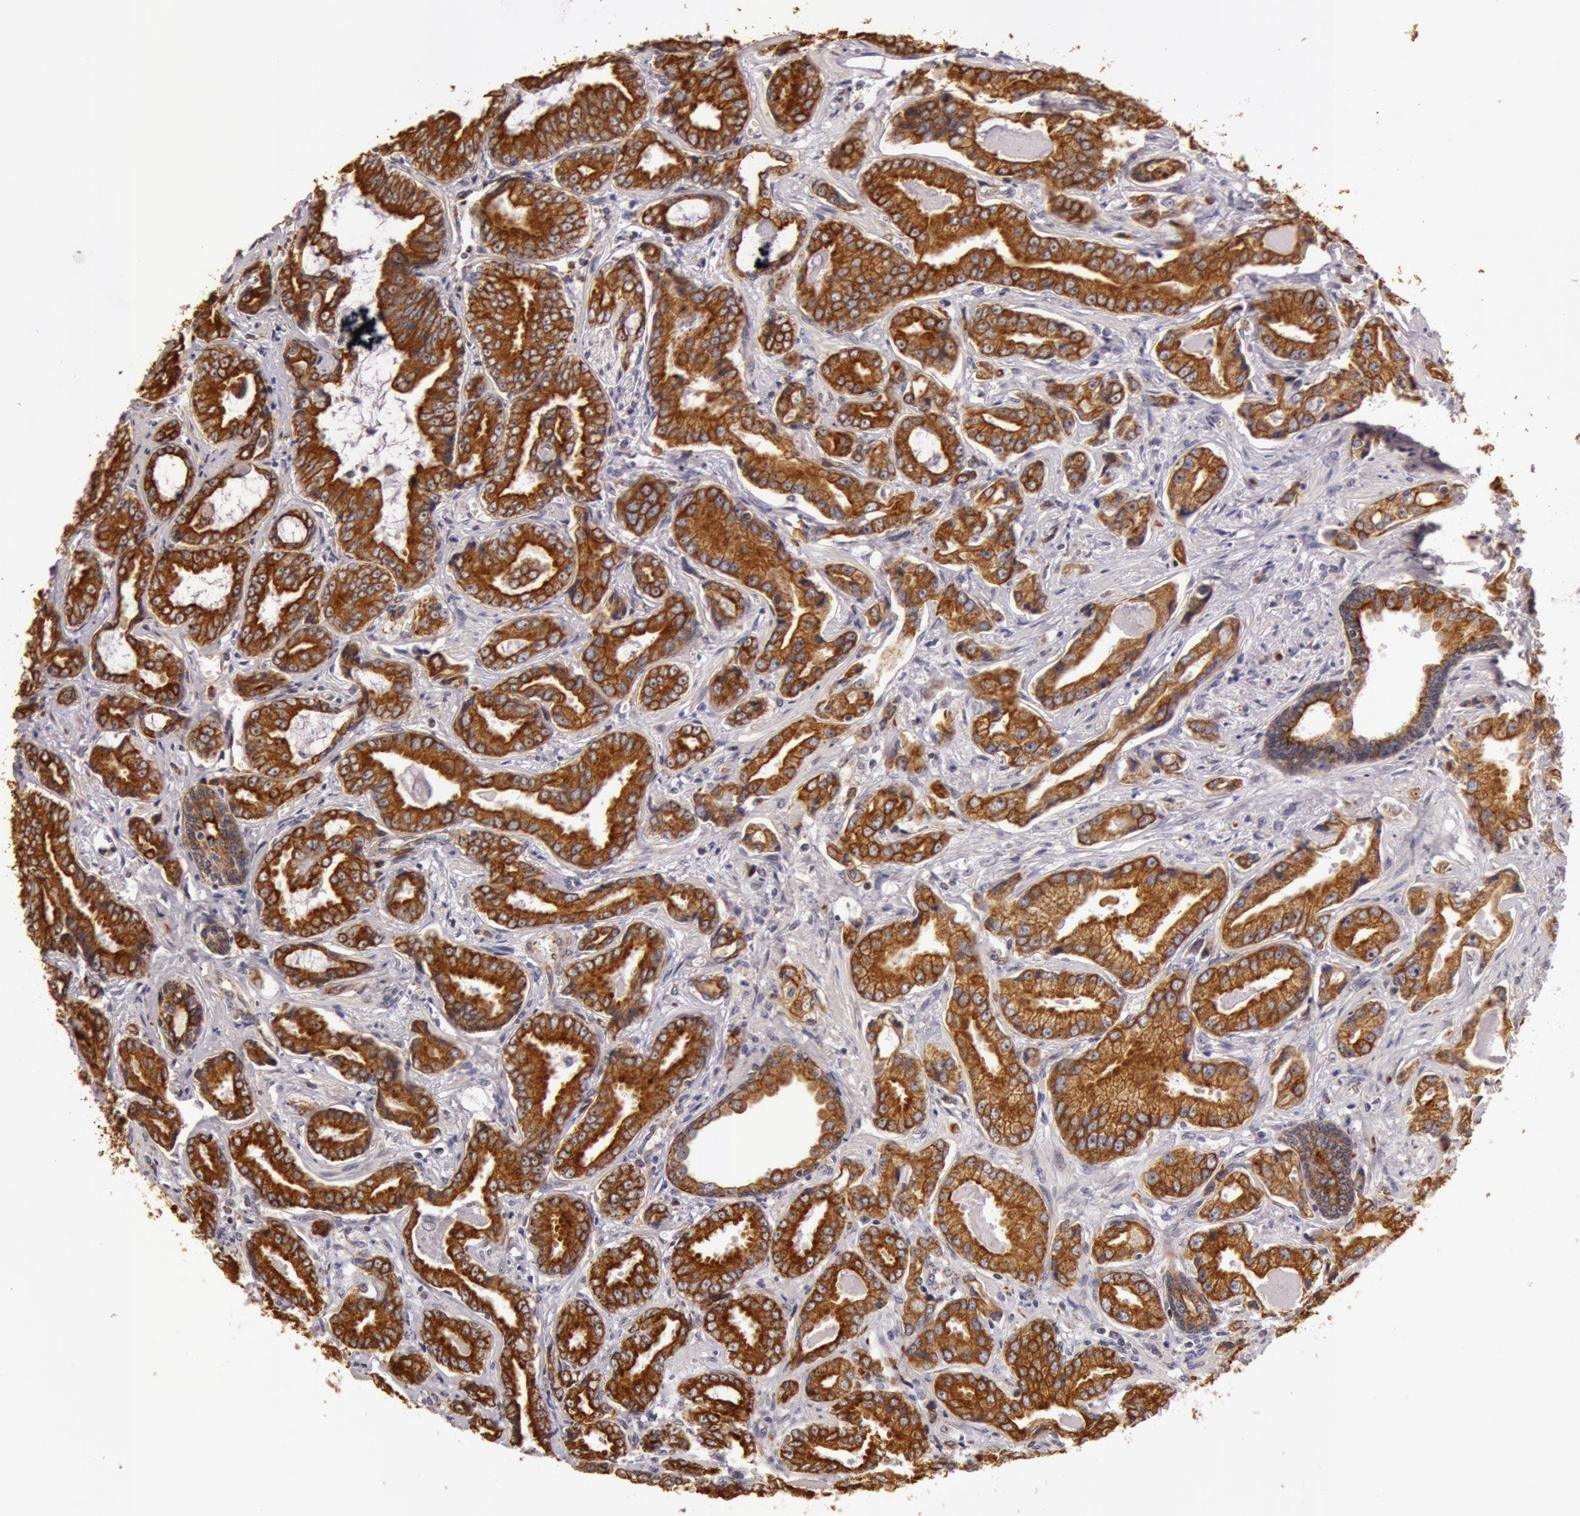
{"staining": {"intensity": "strong", "quantity": ">75%", "location": "cytoplasmic/membranous"}, "tissue": "prostate cancer", "cell_type": "Tumor cells", "image_type": "cancer", "snomed": [{"axis": "morphology", "description": "Adenocarcinoma, Low grade"}, {"axis": "topography", "description": "Prostate"}], "caption": "A micrograph of prostate cancer stained for a protein shows strong cytoplasmic/membranous brown staining in tumor cells.", "gene": "KRT18", "patient": {"sex": "male", "age": 65}}